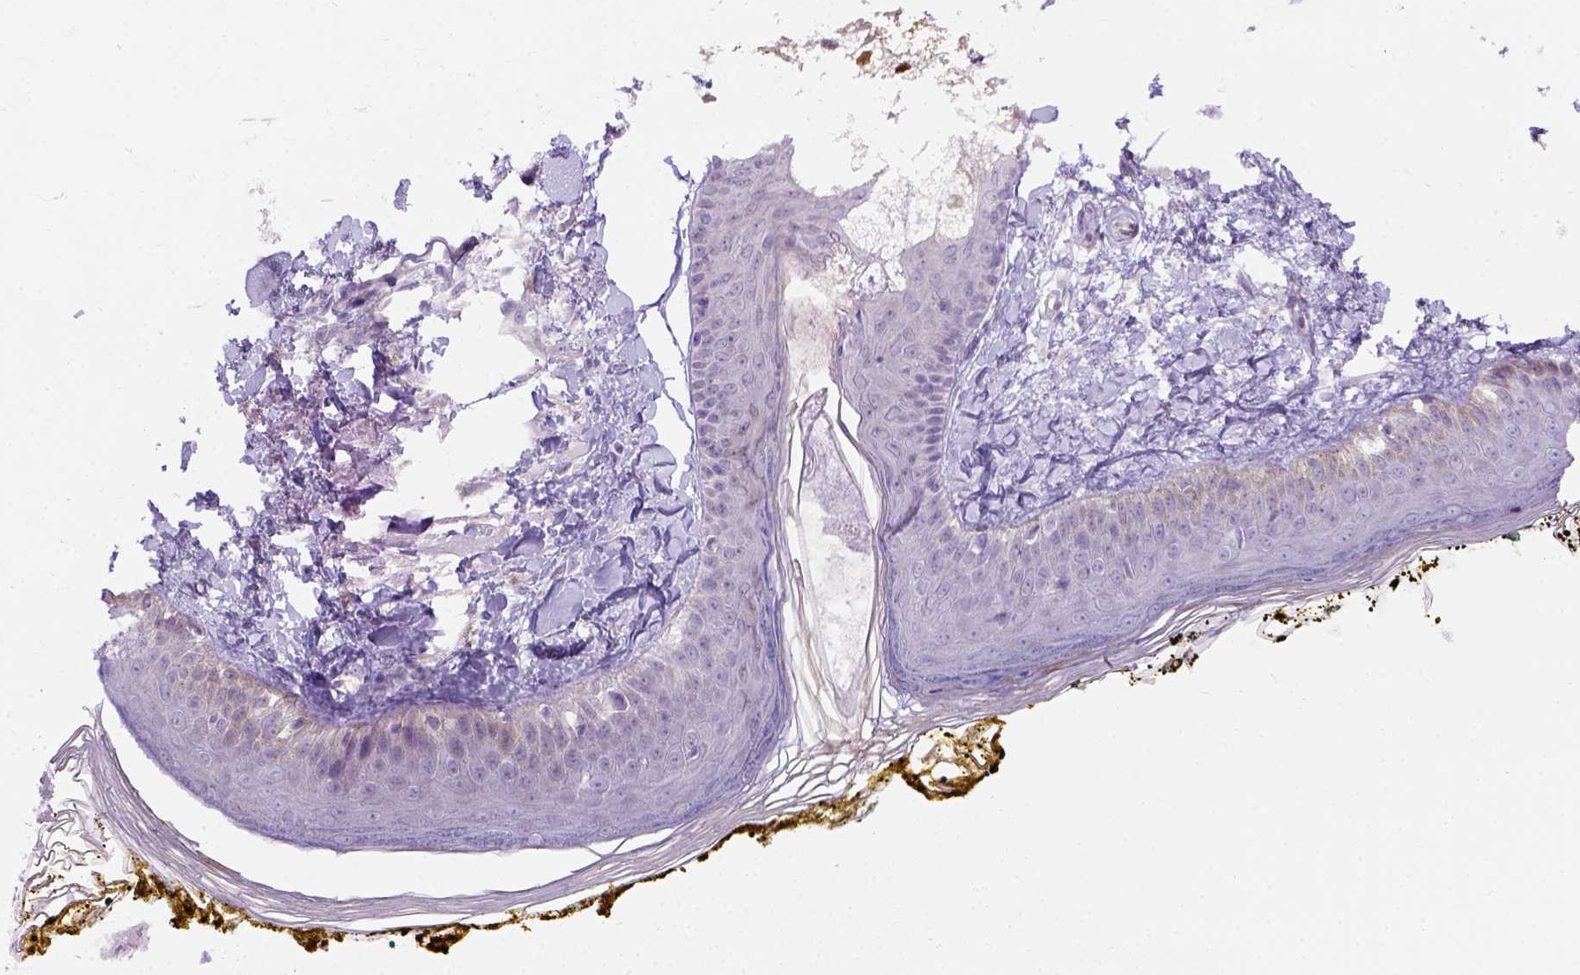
{"staining": {"intensity": "negative", "quantity": "none", "location": "none"}, "tissue": "skin", "cell_type": "Fibroblasts", "image_type": "normal", "snomed": [{"axis": "morphology", "description": "Normal tissue, NOS"}, {"axis": "topography", "description": "Skin"}], "caption": "DAB immunohistochemical staining of unremarkable human skin exhibits no significant expression in fibroblasts.", "gene": "C20orf144", "patient": {"sex": "male", "age": 76}}